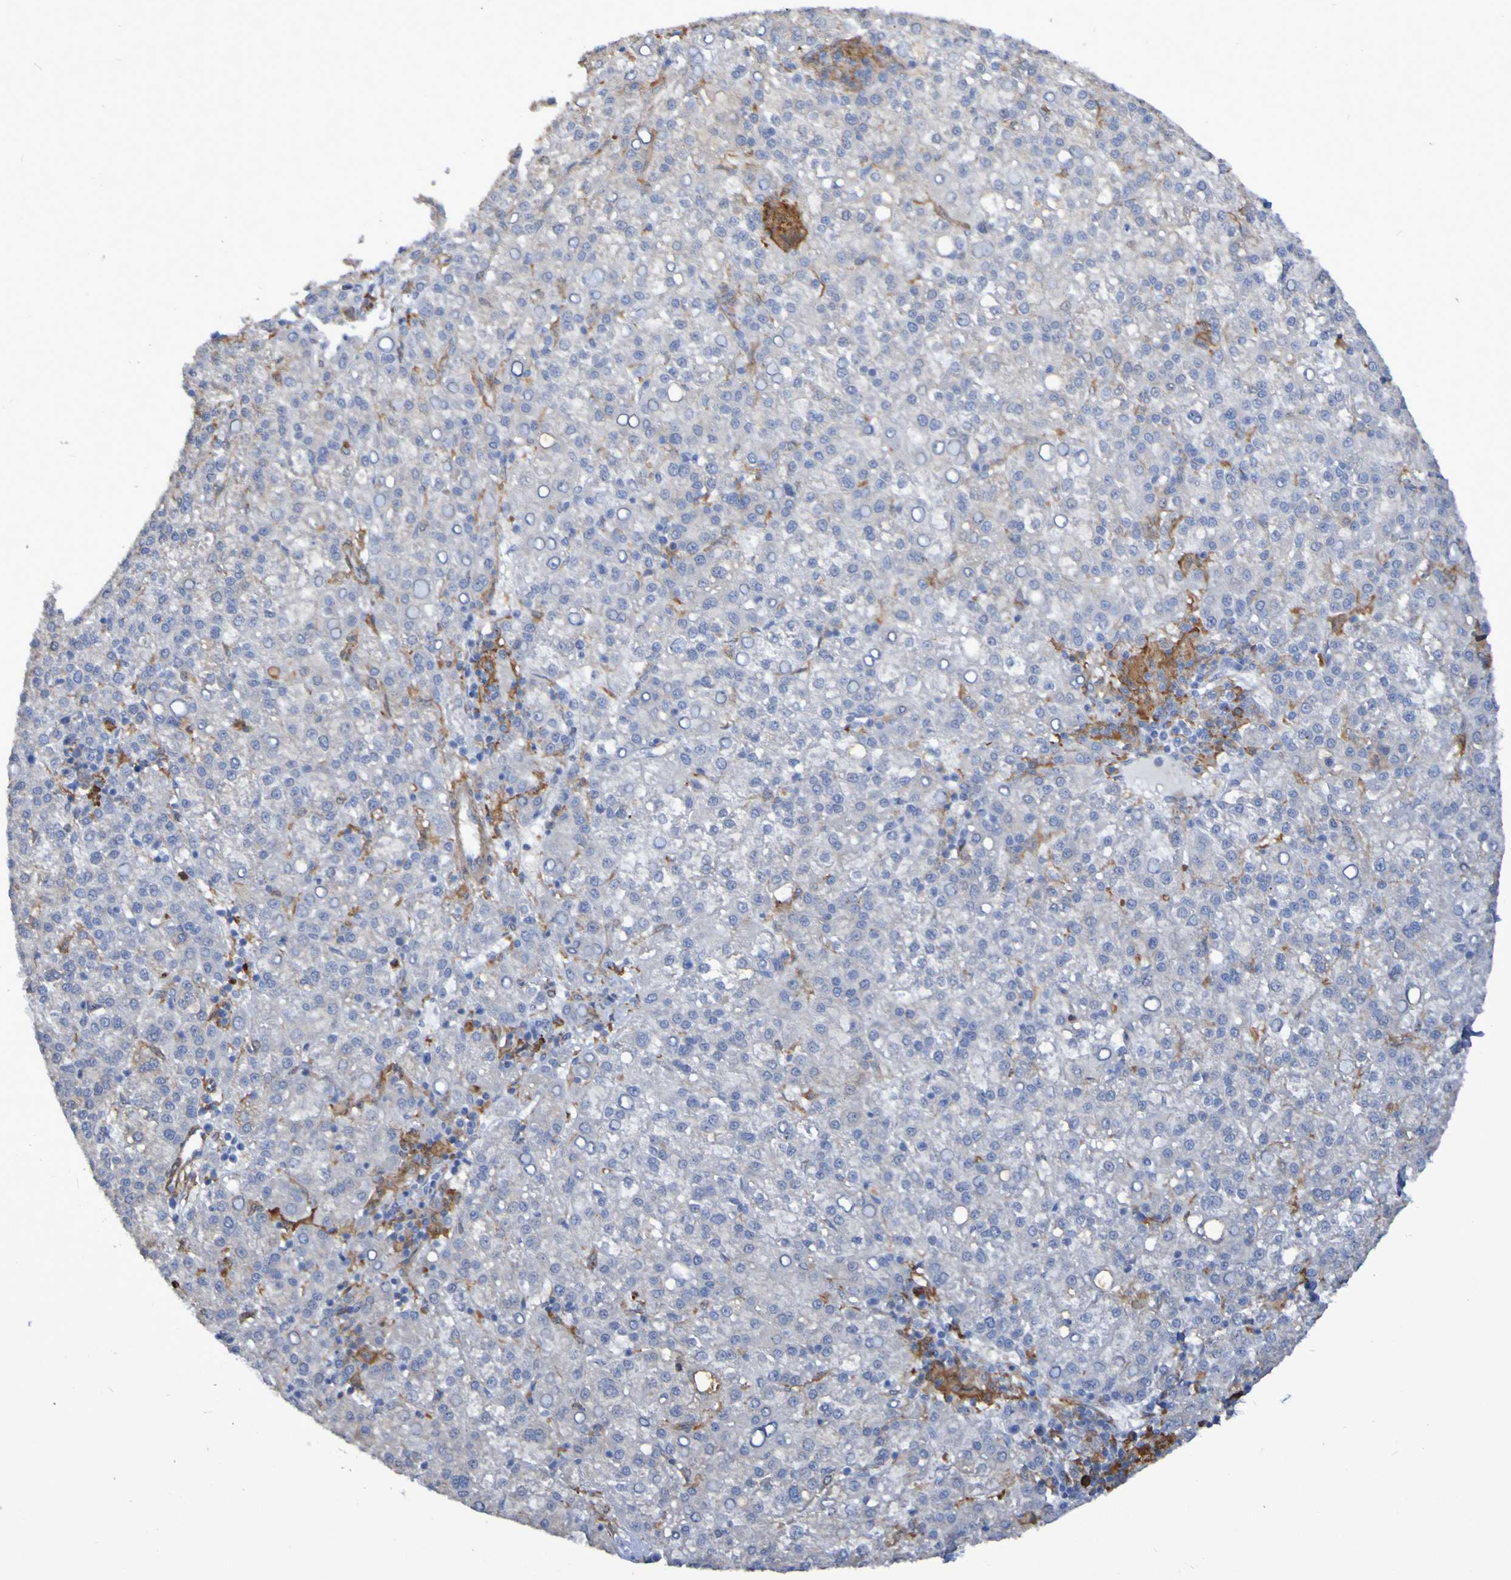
{"staining": {"intensity": "negative", "quantity": "none", "location": "none"}, "tissue": "liver cancer", "cell_type": "Tumor cells", "image_type": "cancer", "snomed": [{"axis": "morphology", "description": "Carcinoma, Hepatocellular, NOS"}, {"axis": "topography", "description": "Liver"}], "caption": "The IHC photomicrograph has no significant positivity in tumor cells of liver cancer tissue.", "gene": "SCRG1", "patient": {"sex": "female", "age": 58}}